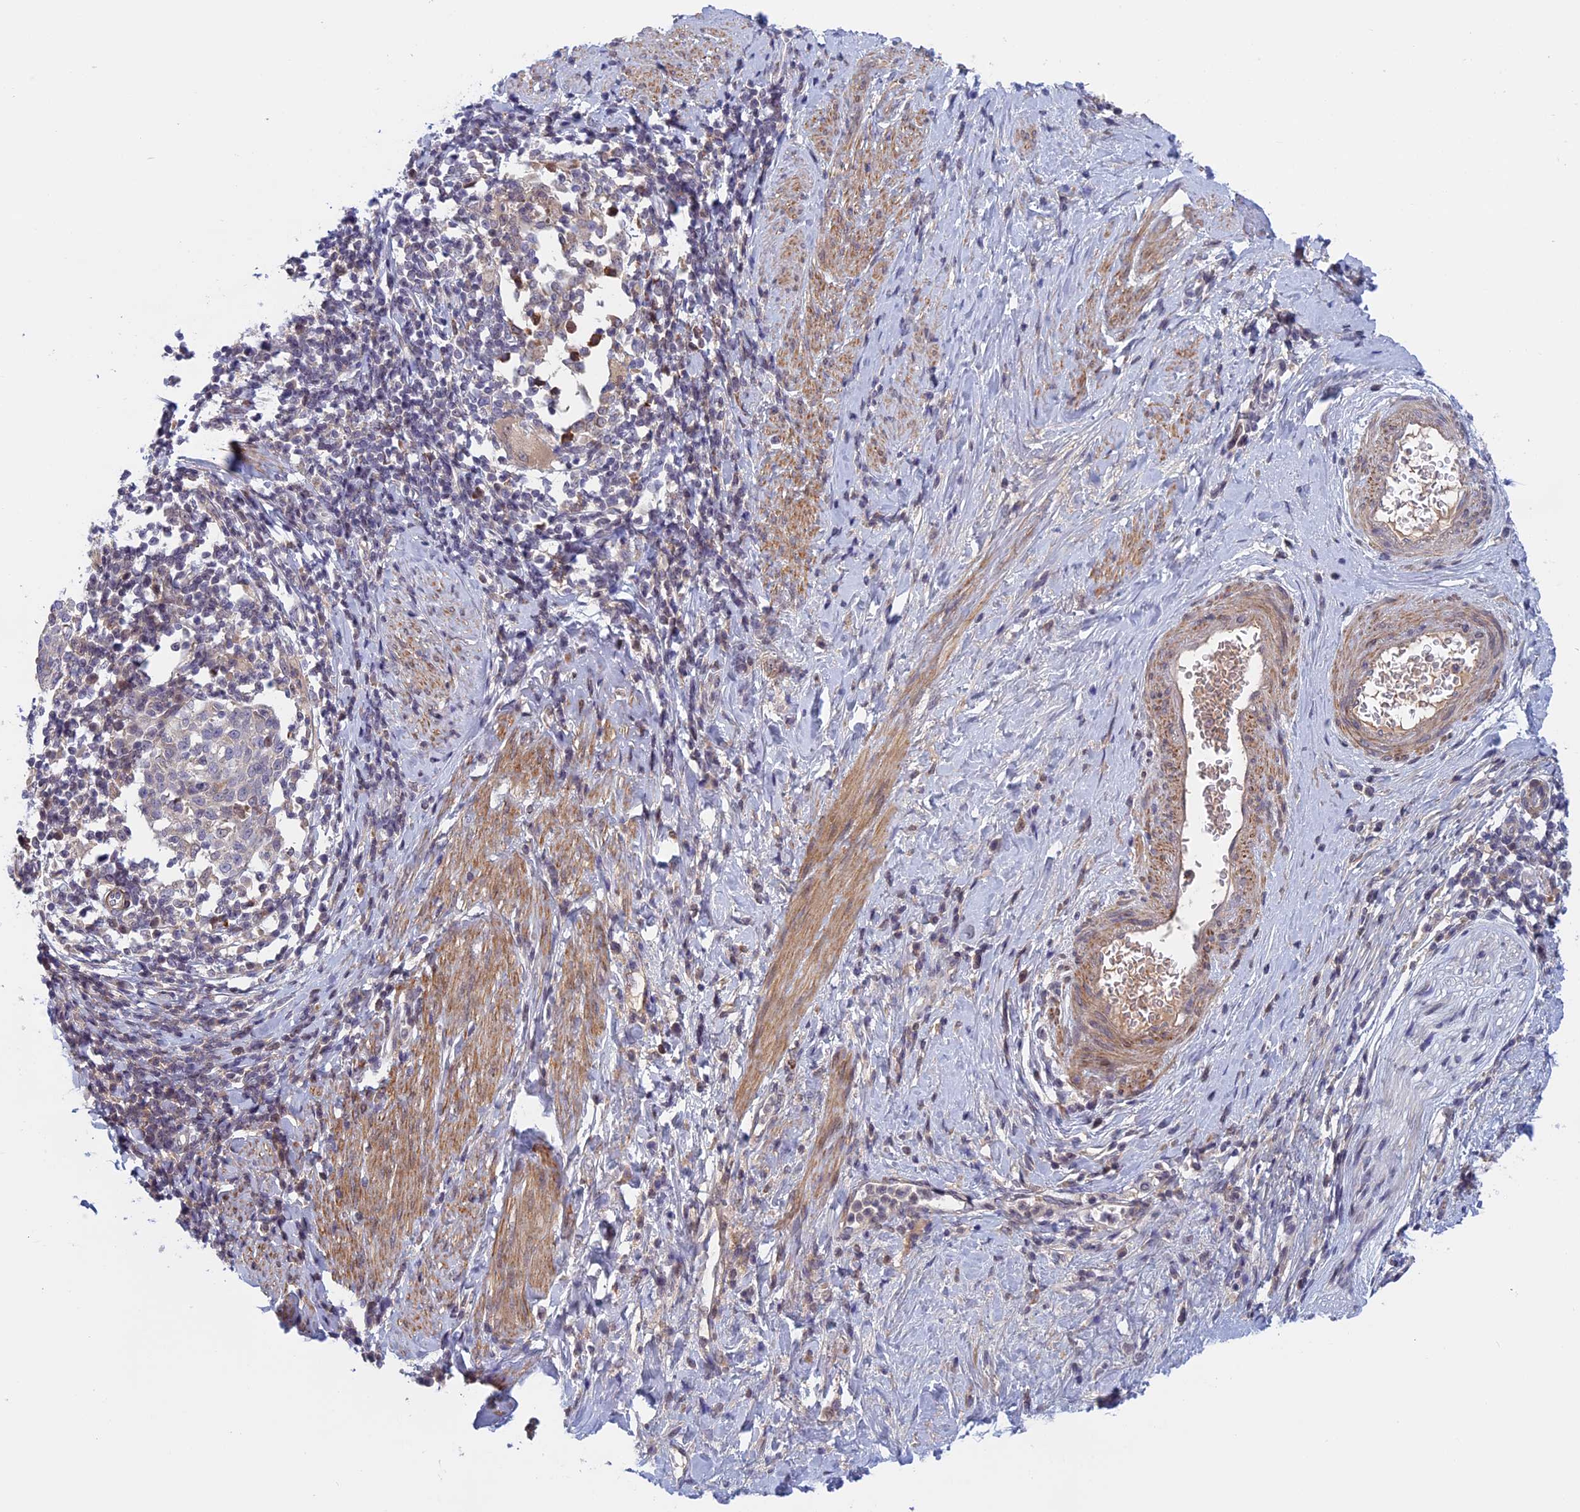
{"staining": {"intensity": "negative", "quantity": "none", "location": "none"}, "tissue": "cervical cancer", "cell_type": "Tumor cells", "image_type": "cancer", "snomed": [{"axis": "morphology", "description": "Squamous cell carcinoma, NOS"}, {"axis": "topography", "description": "Cervix"}], "caption": "An IHC photomicrograph of cervical cancer is shown. There is no staining in tumor cells of cervical cancer. (DAB immunohistochemistry (IHC), high magnification).", "gene": "FADS1", "patient": {"sex": "female", "age": 52}}